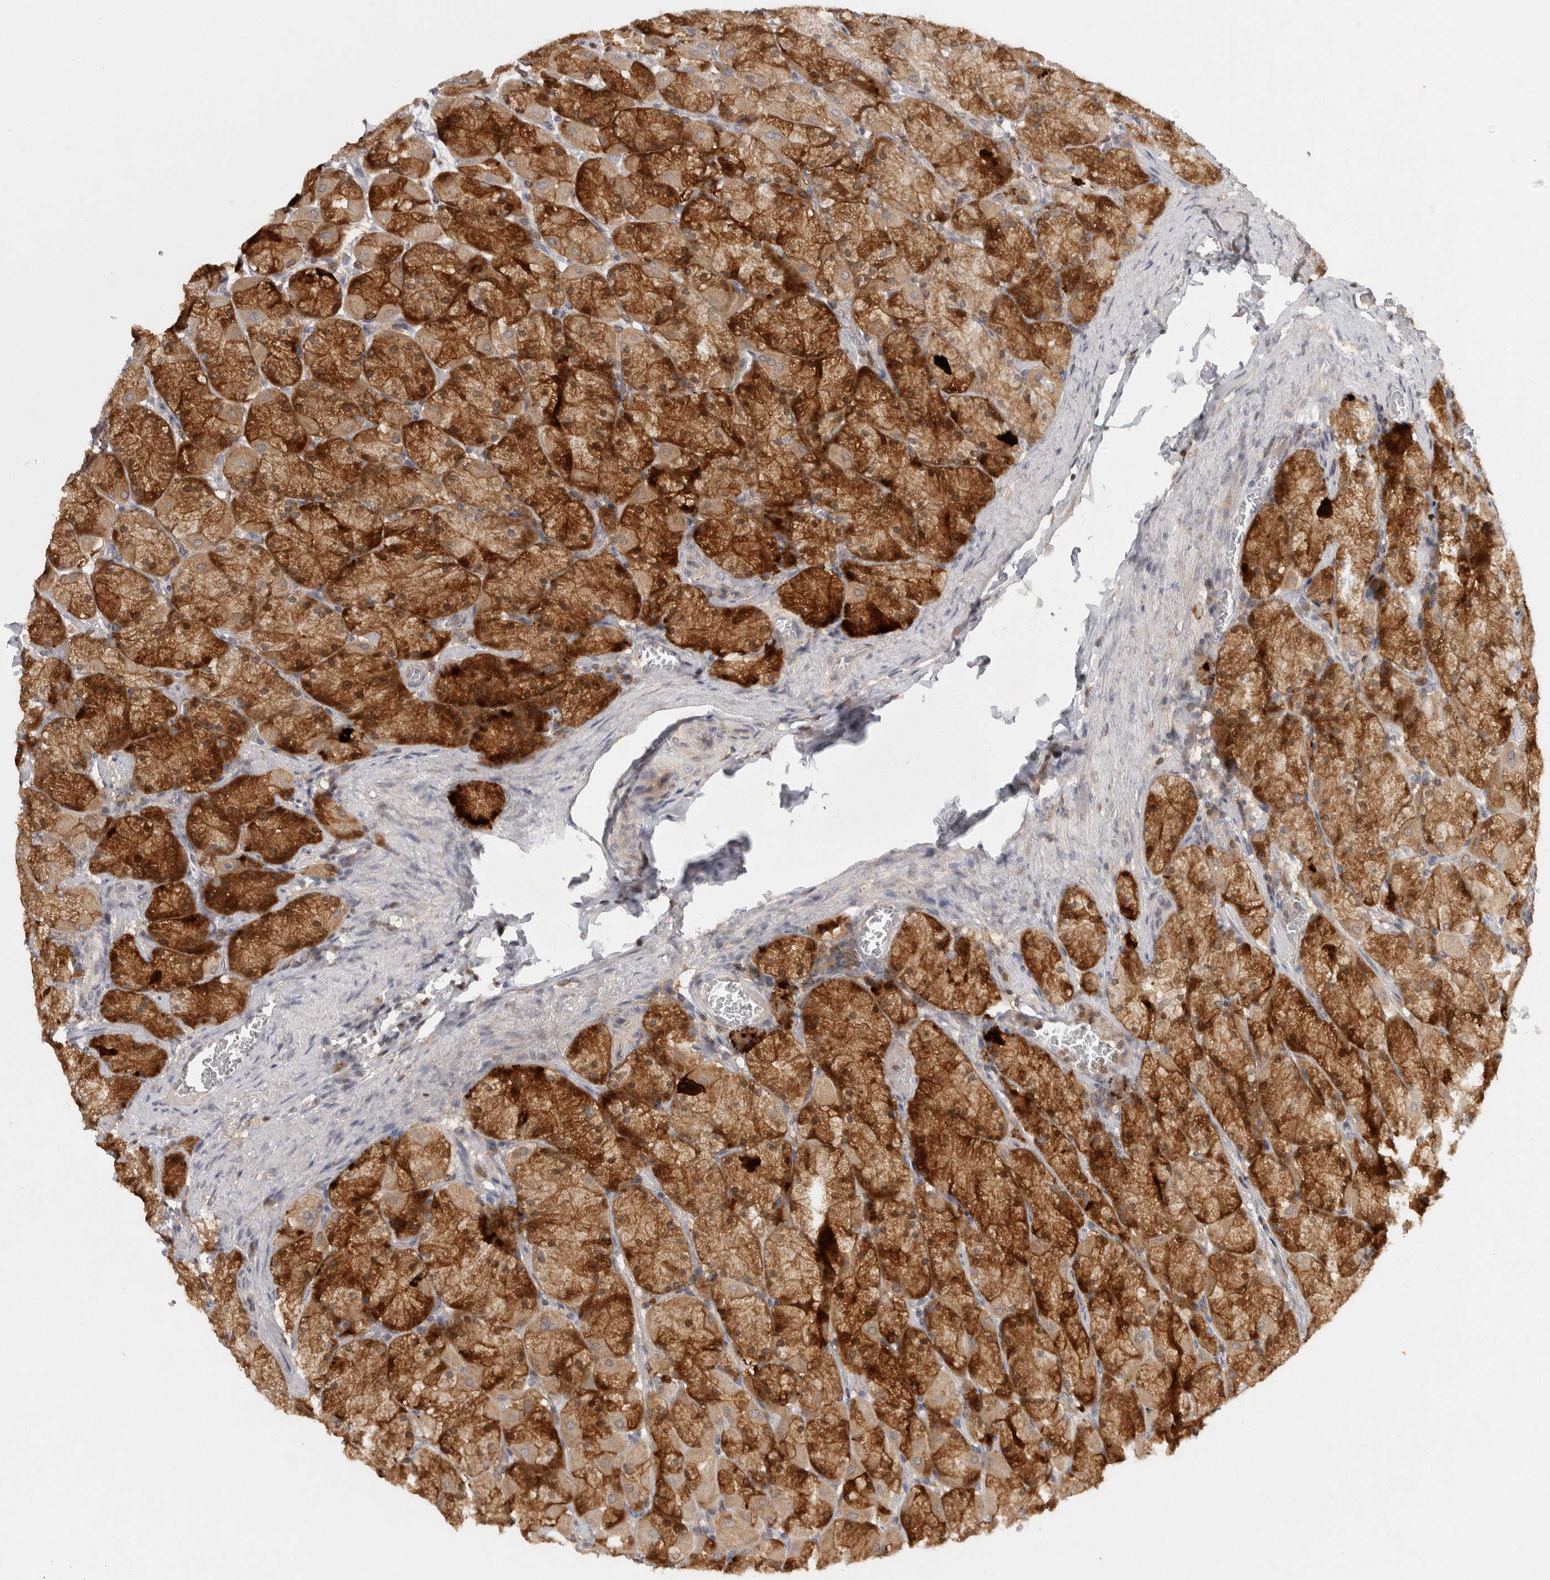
{"staining": {"intensity": "strong", "quantity": ">75%", "location": "cytoplasmic/membranous"}, "tissue": "stomach", "cell_type": "Glandular cells", "image_type": "normal", "snomed": [{"axis": "morphology", "description": "Normal tissue, NOS"}, {"axis": "topography", "description": "Stomach, upper"}], "caption": "This micrograph exhibits normal stomach stained with immunohistochemistry (IHC) to label a protein in brown. The cytoplasmic/membranous of glandular cells show strong positivity for the protein. Nuclei are counter-stained blue.", "gene": "ACAT2", "patient": {"sex": "female", "age": 56}}